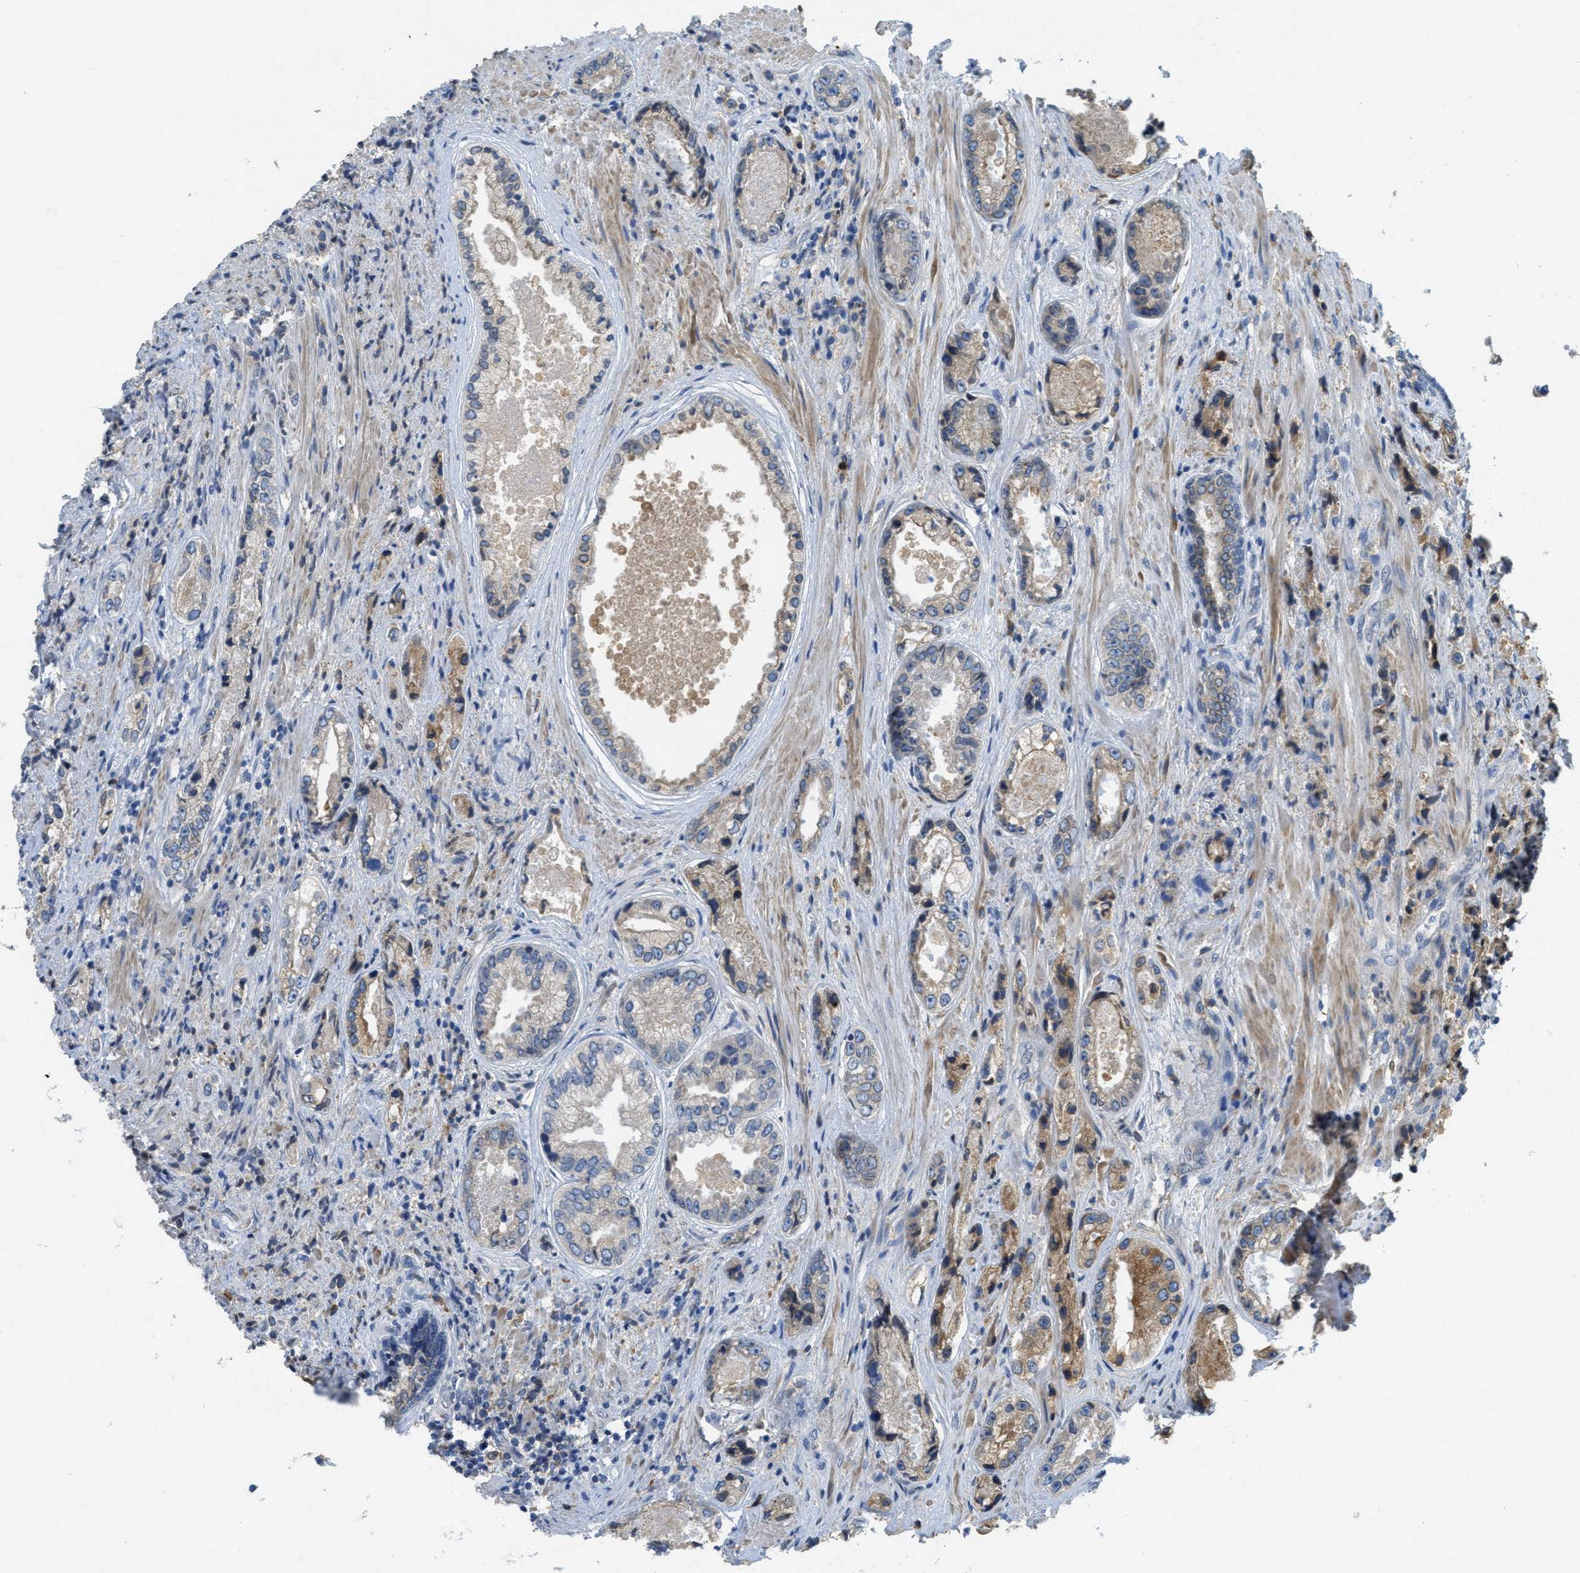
{"staining": {"intensity": "weak", "quantity": "<25%", "location": "cytoplasmic/membranous"}, "tissue": "prostate cancer", "cell_type": "Tumor cells", "image_type": "cancer", "snomed": [{"axis": "morphology", "description": "Adenocarcinoma, High grade"}, {"axis": "topography", "description": "Prostate"}], "caption": "Histopathology image shows no protein staining in tumor cells of prostate high-grade adenocarcinoma tissue.", "gene": "MPDU1", "patient": {"sex": "male", "age": 61}}